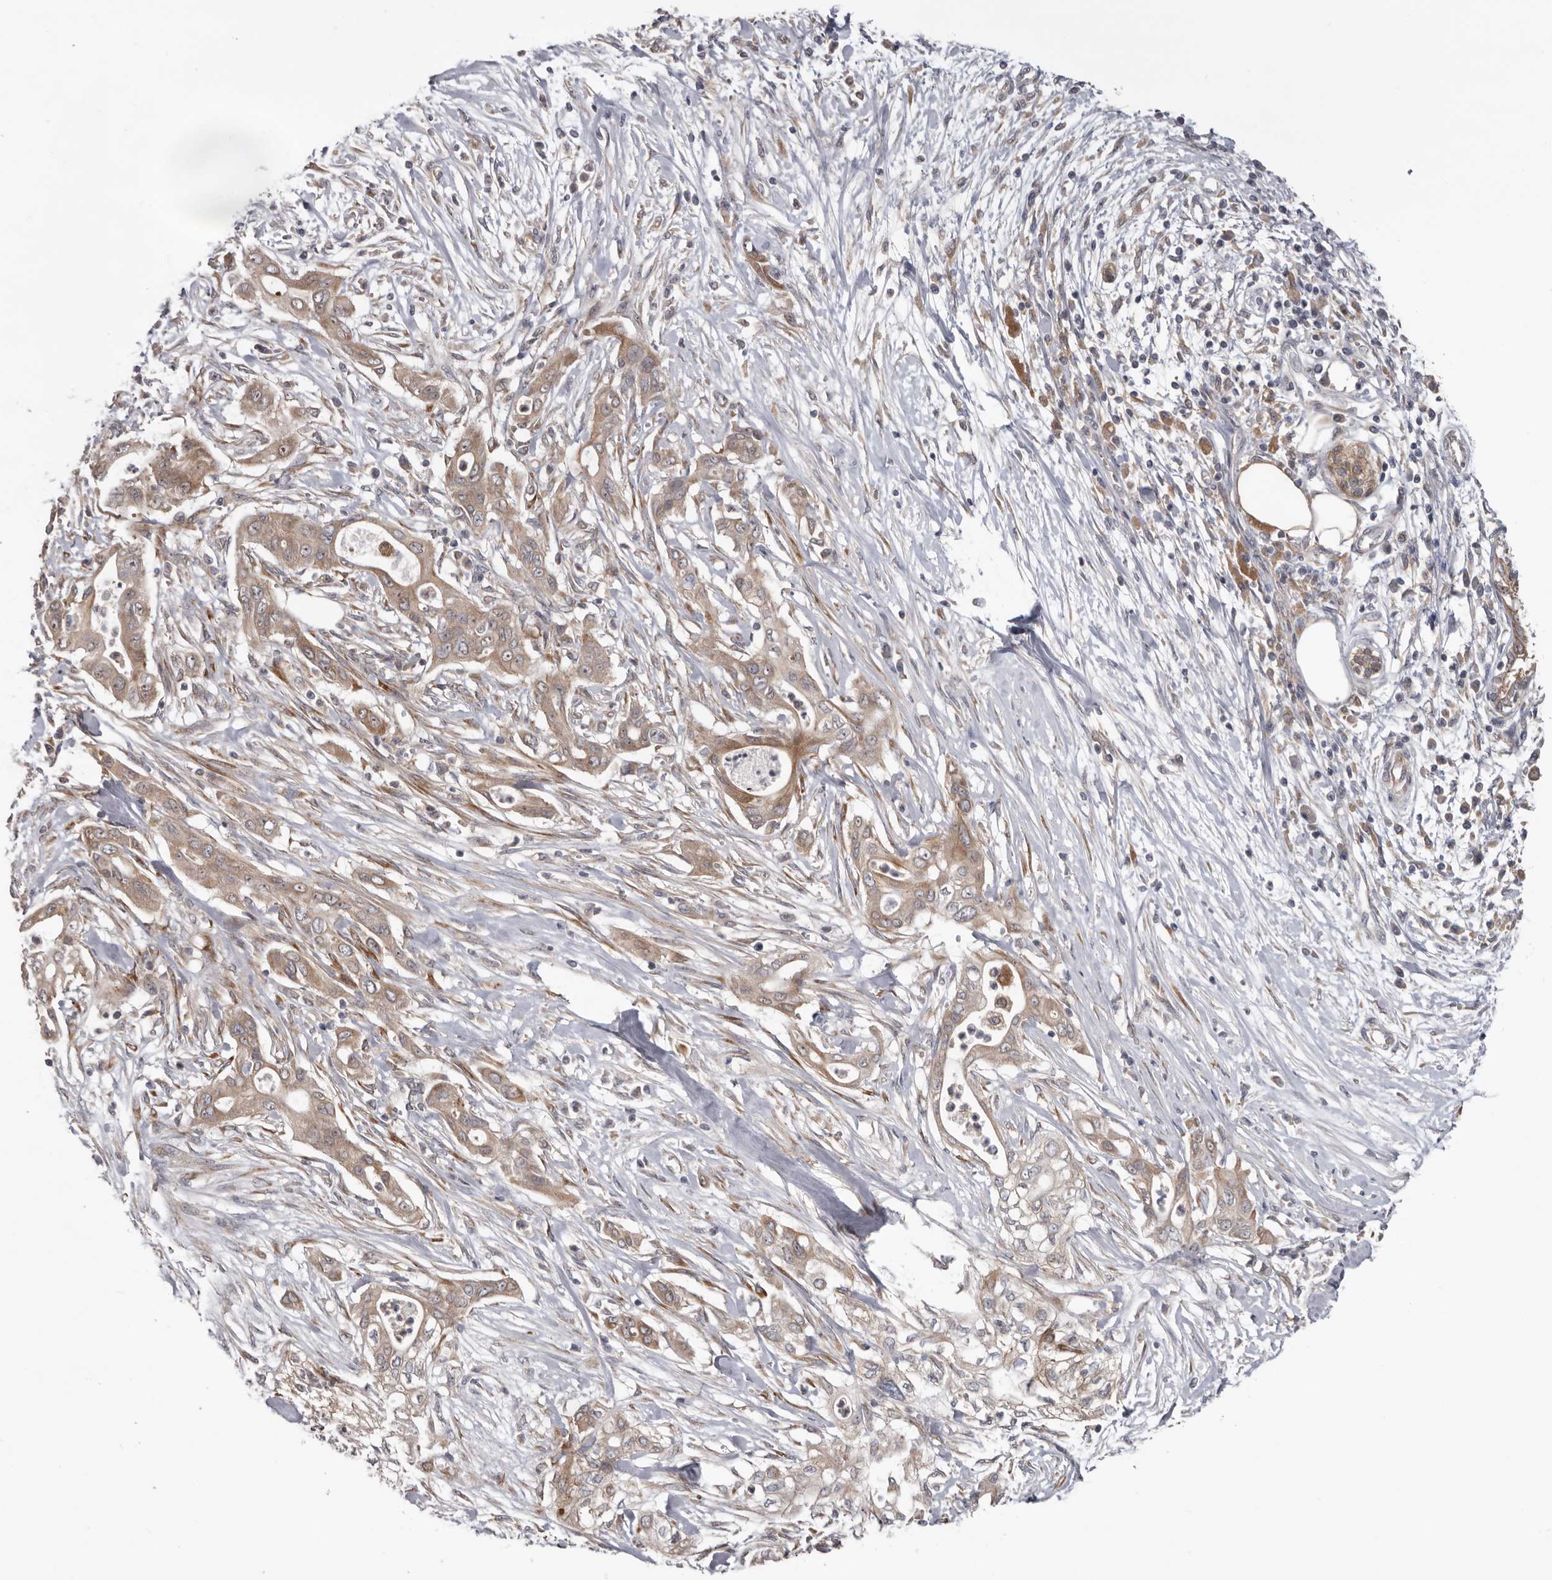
{"staining": {"intensity": "weak", "quantity": ">75%", "location": "cytoplasmic/membranous,nuclear"}, "tissue": "pancreatic cancer", "cell_type": "Tumor cells", "image_type": "cancer", "snomed": [{"axis": "morphology", "description": "Adenocarcinoma, NOS"}, {"axis": "topography", "description": "Pancreas"}], "caption": "This micrograph displays immunohistochemistry (IHC) staining of human adenocarcinoma (pancreatic), with low weak cytoplasmic/membranous and nuclear expression in about >75% of tumor cells.", "gene": "HINT3", "patient": {"sex": "male", "age": 58}}